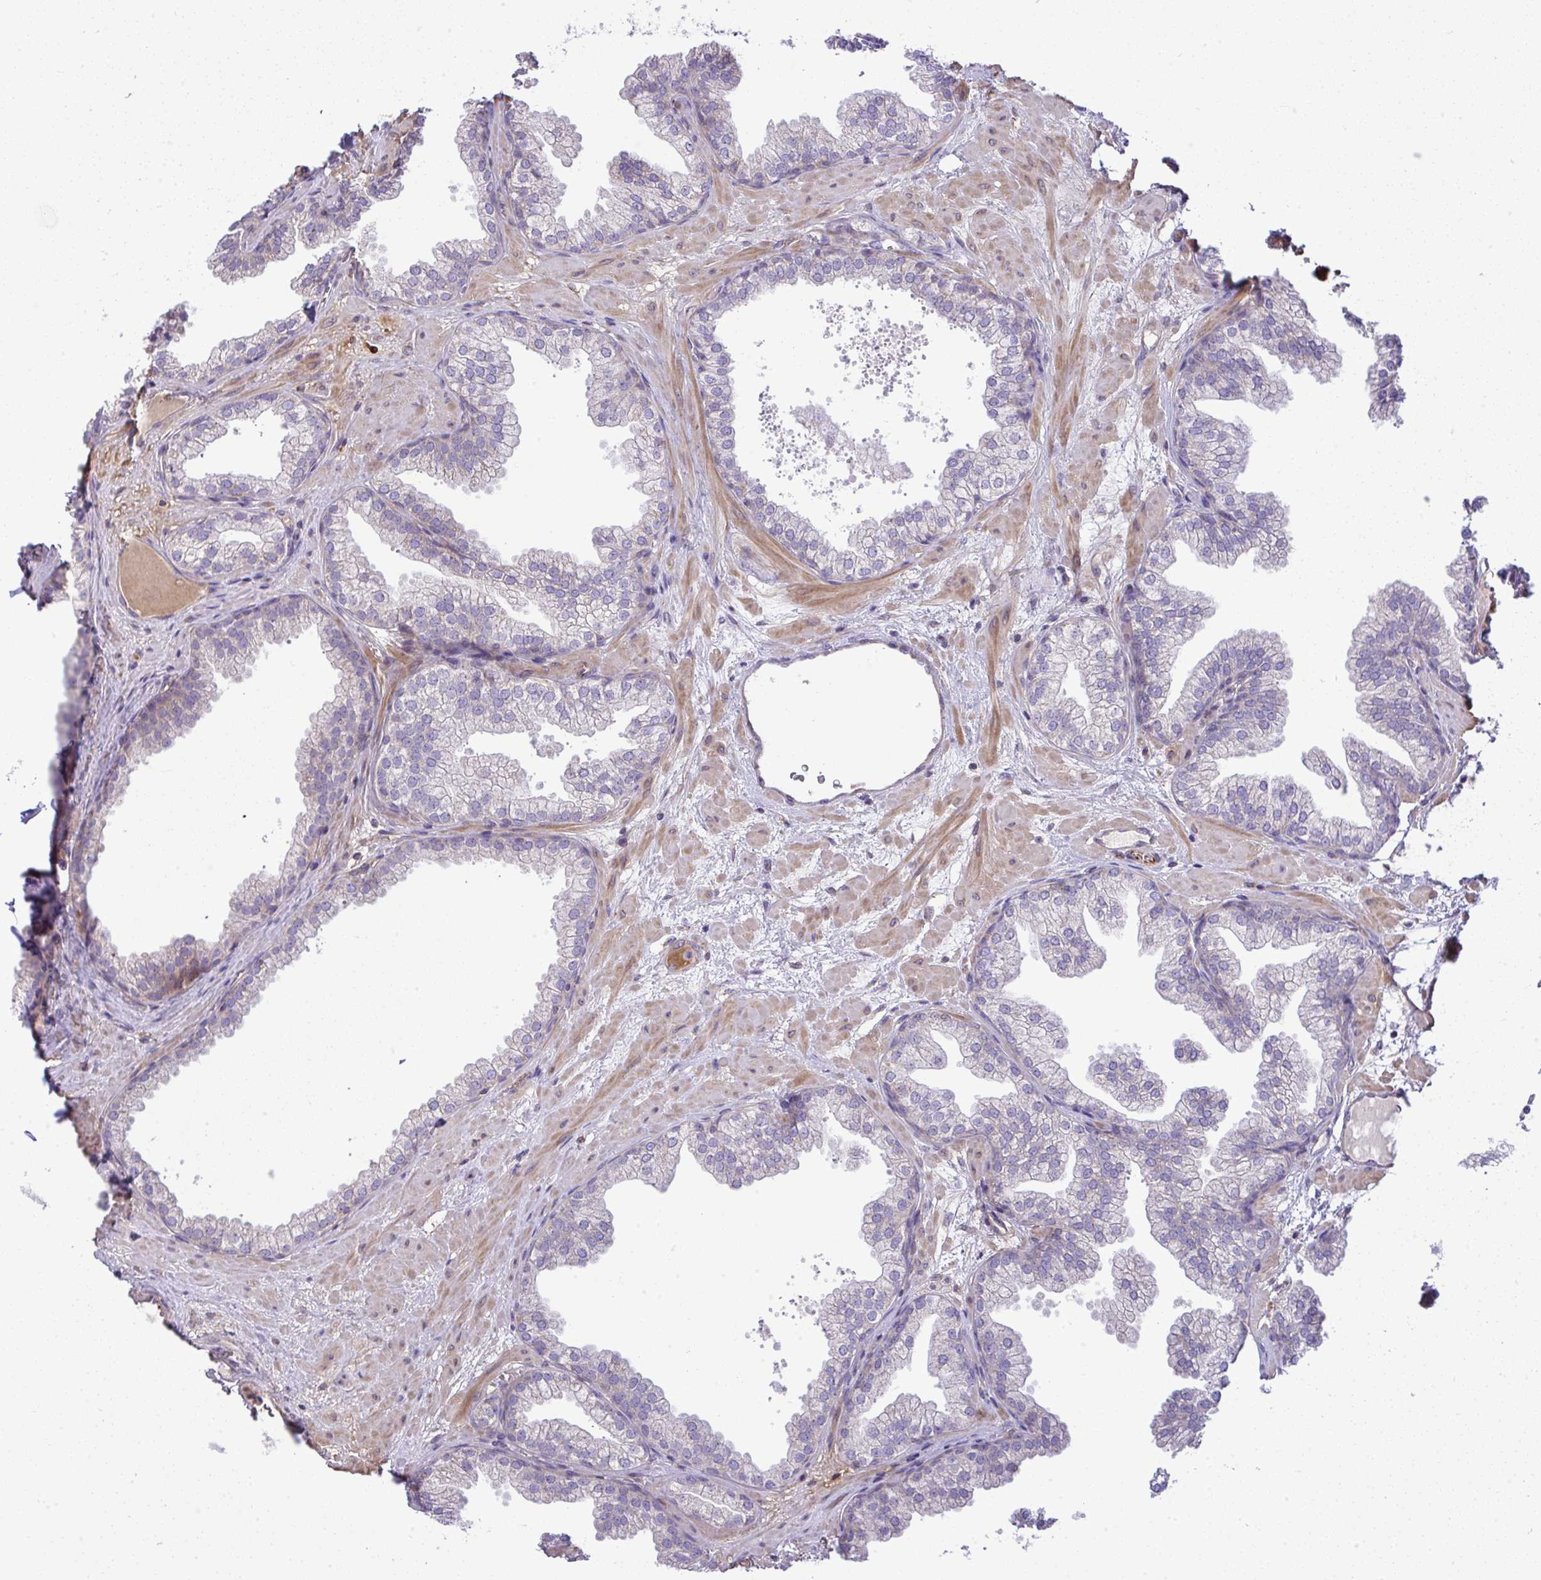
{"staining": {"intensity": "negative", "quantity": "none", "location": "none"}, "tissue": "prostate", "cell_type": "Glandular cells", "image_type": "normal", "snomed": [{"axis": "morphology", "description": "Normal tissue, NOS"}, {"axis": "topography", "description": "Prostate"}], "caption": "An IHC photomicrograph of normal prostate is shown. There is no staining in glandular cells of prostate. Brightfield microscopy of immunohistochemistry (IHC) stained with DAB (3,3'-diaminobenzidine) (brown) and hematoxylin (blue), captured at high magnification.", "gene": "GRID2", "patient": {"sex": "male", "age": 37}}